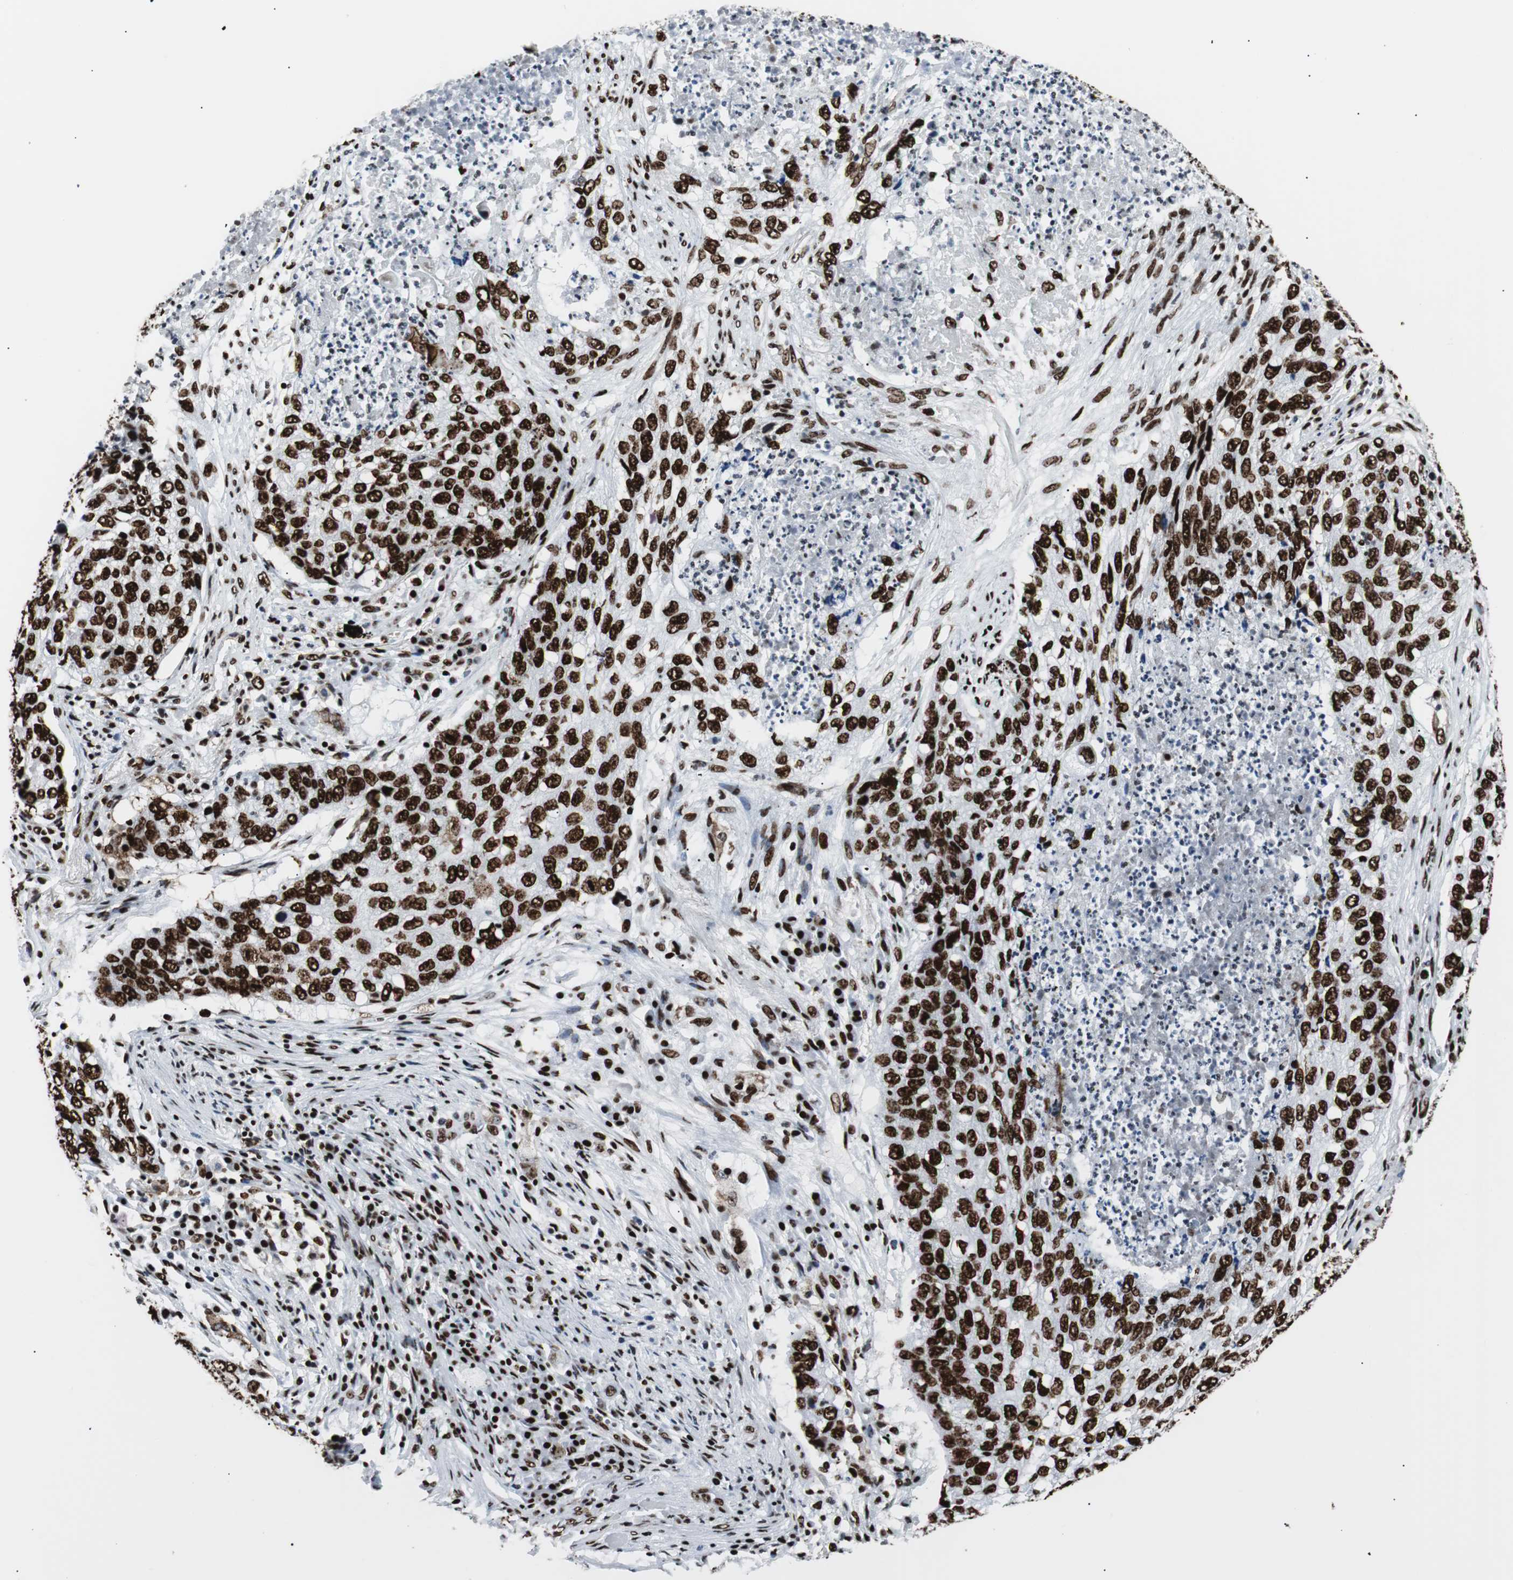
{"staining": {"intensity": "strong", "quantity": ">75%", "location": "nuclear"}, "tissue": "lung cancer", "cell_type": "Tumor cells", "image_type": "cancer", "snomed": [{"axis": "morphology", "description": "Squamous cell carcinoma, NOS"}, {"axis": "topography", "description": "Lung"}], "caption": "Tumor cells demonstrate high levels of strong nuclear expression in approximately >75% of cells in human squamous cell carcinoma (lung). (Brightfield microscopy of DAB IHC at high magnification).", "gene": "NCL", "patient": {"sex": "female", "age": 63}}